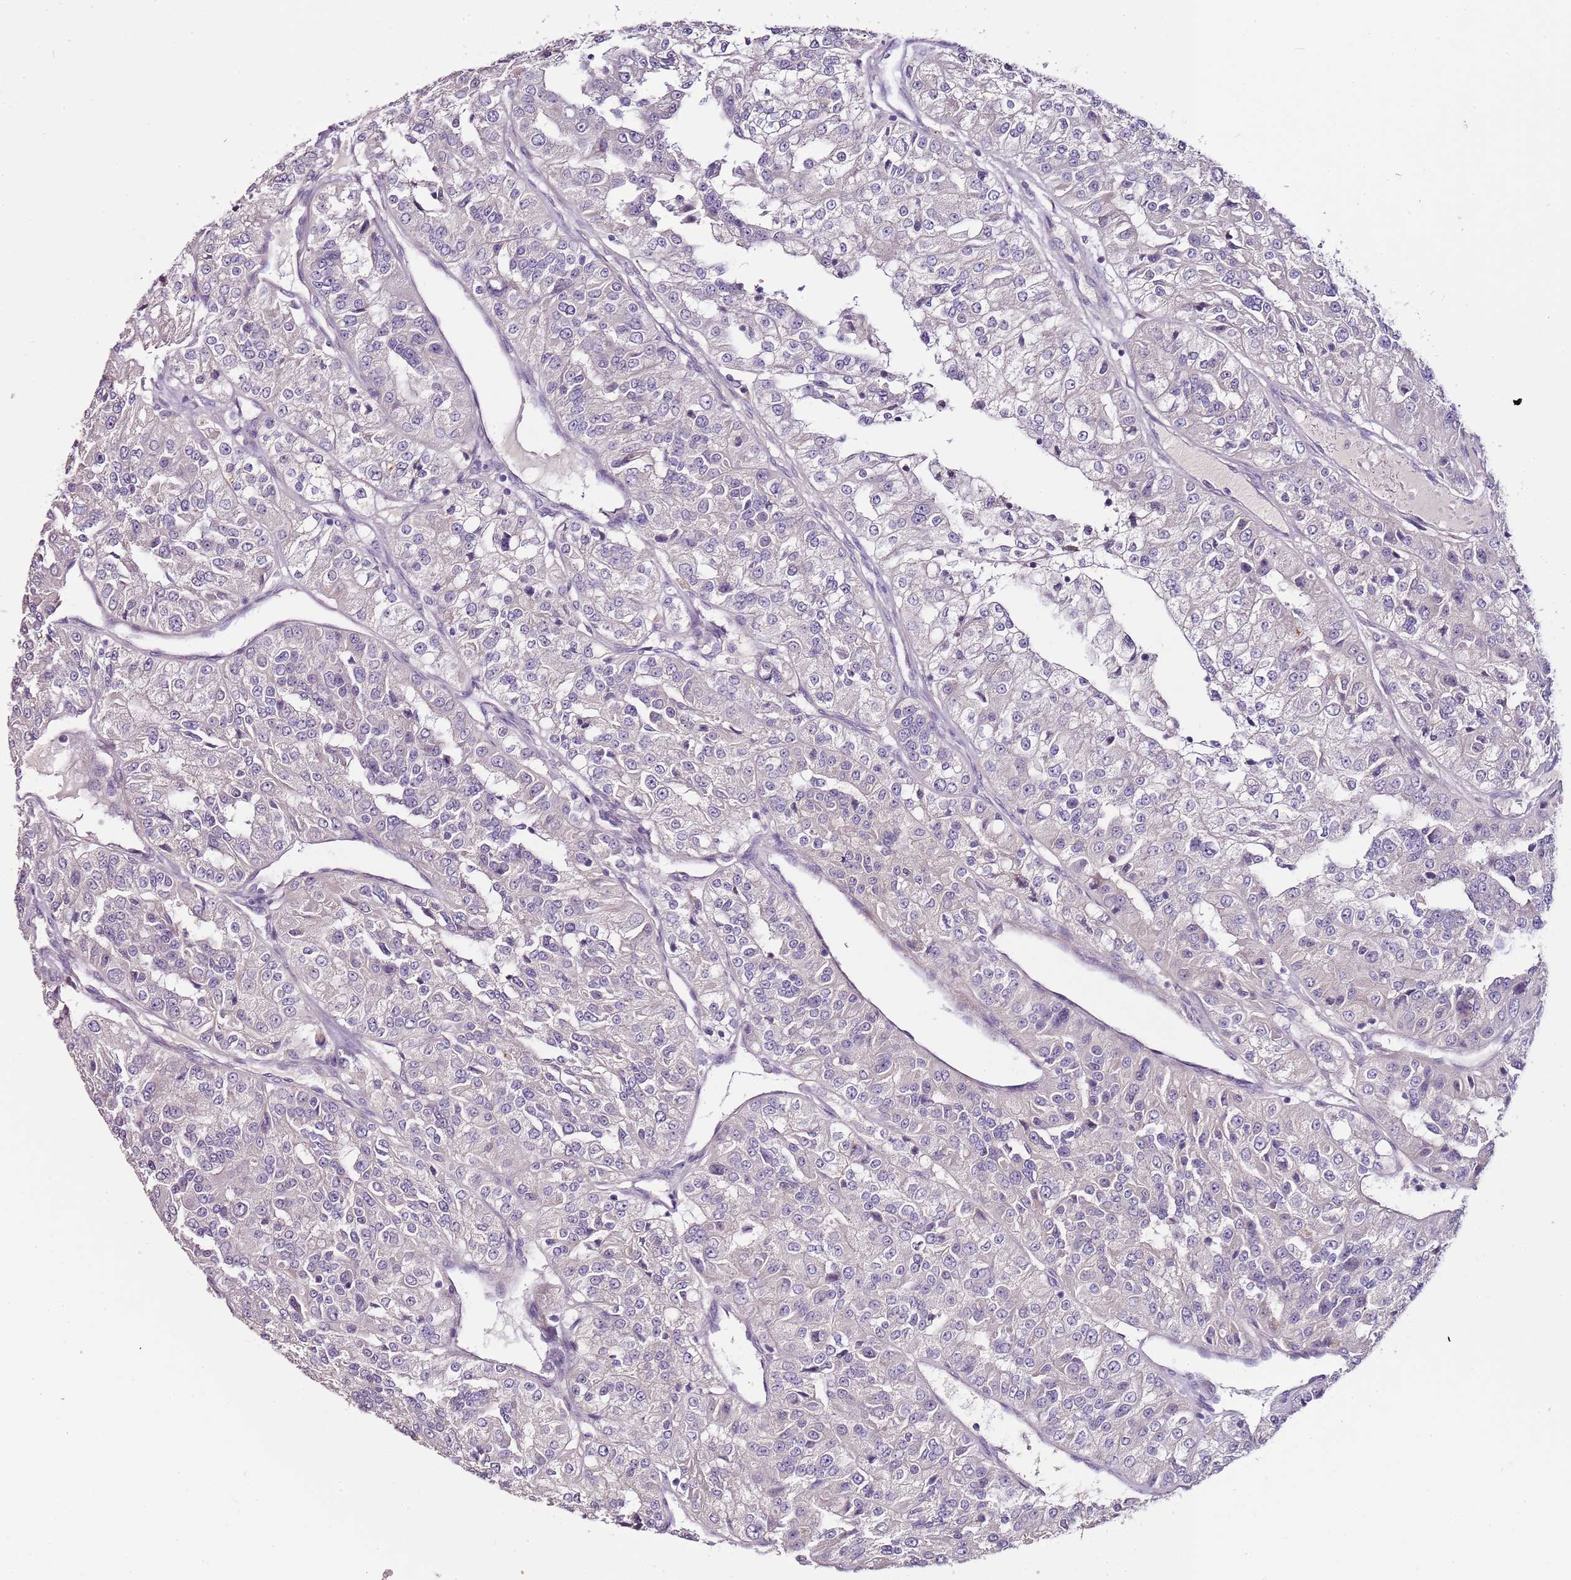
{"staining": {"intensity": "negative", "quantity": "none", "location": "none"}, "tissue": "renal cancer", "cell_type": "Tumor cells", "image_type": "cancer", "snomed": [{"axis": "morphology", "description": "Adenocarcinoma, NOS"}, {"axis": "topography", "description": "Kidney"}], "caption": "High power microscopy photomicrograph of an IHC micrograph of adenocarcinoma (renal), revealing no significant positivity in tumor cells.", "gene": "NKX2-3", "patient": {"sex": "female", "age": 63}}